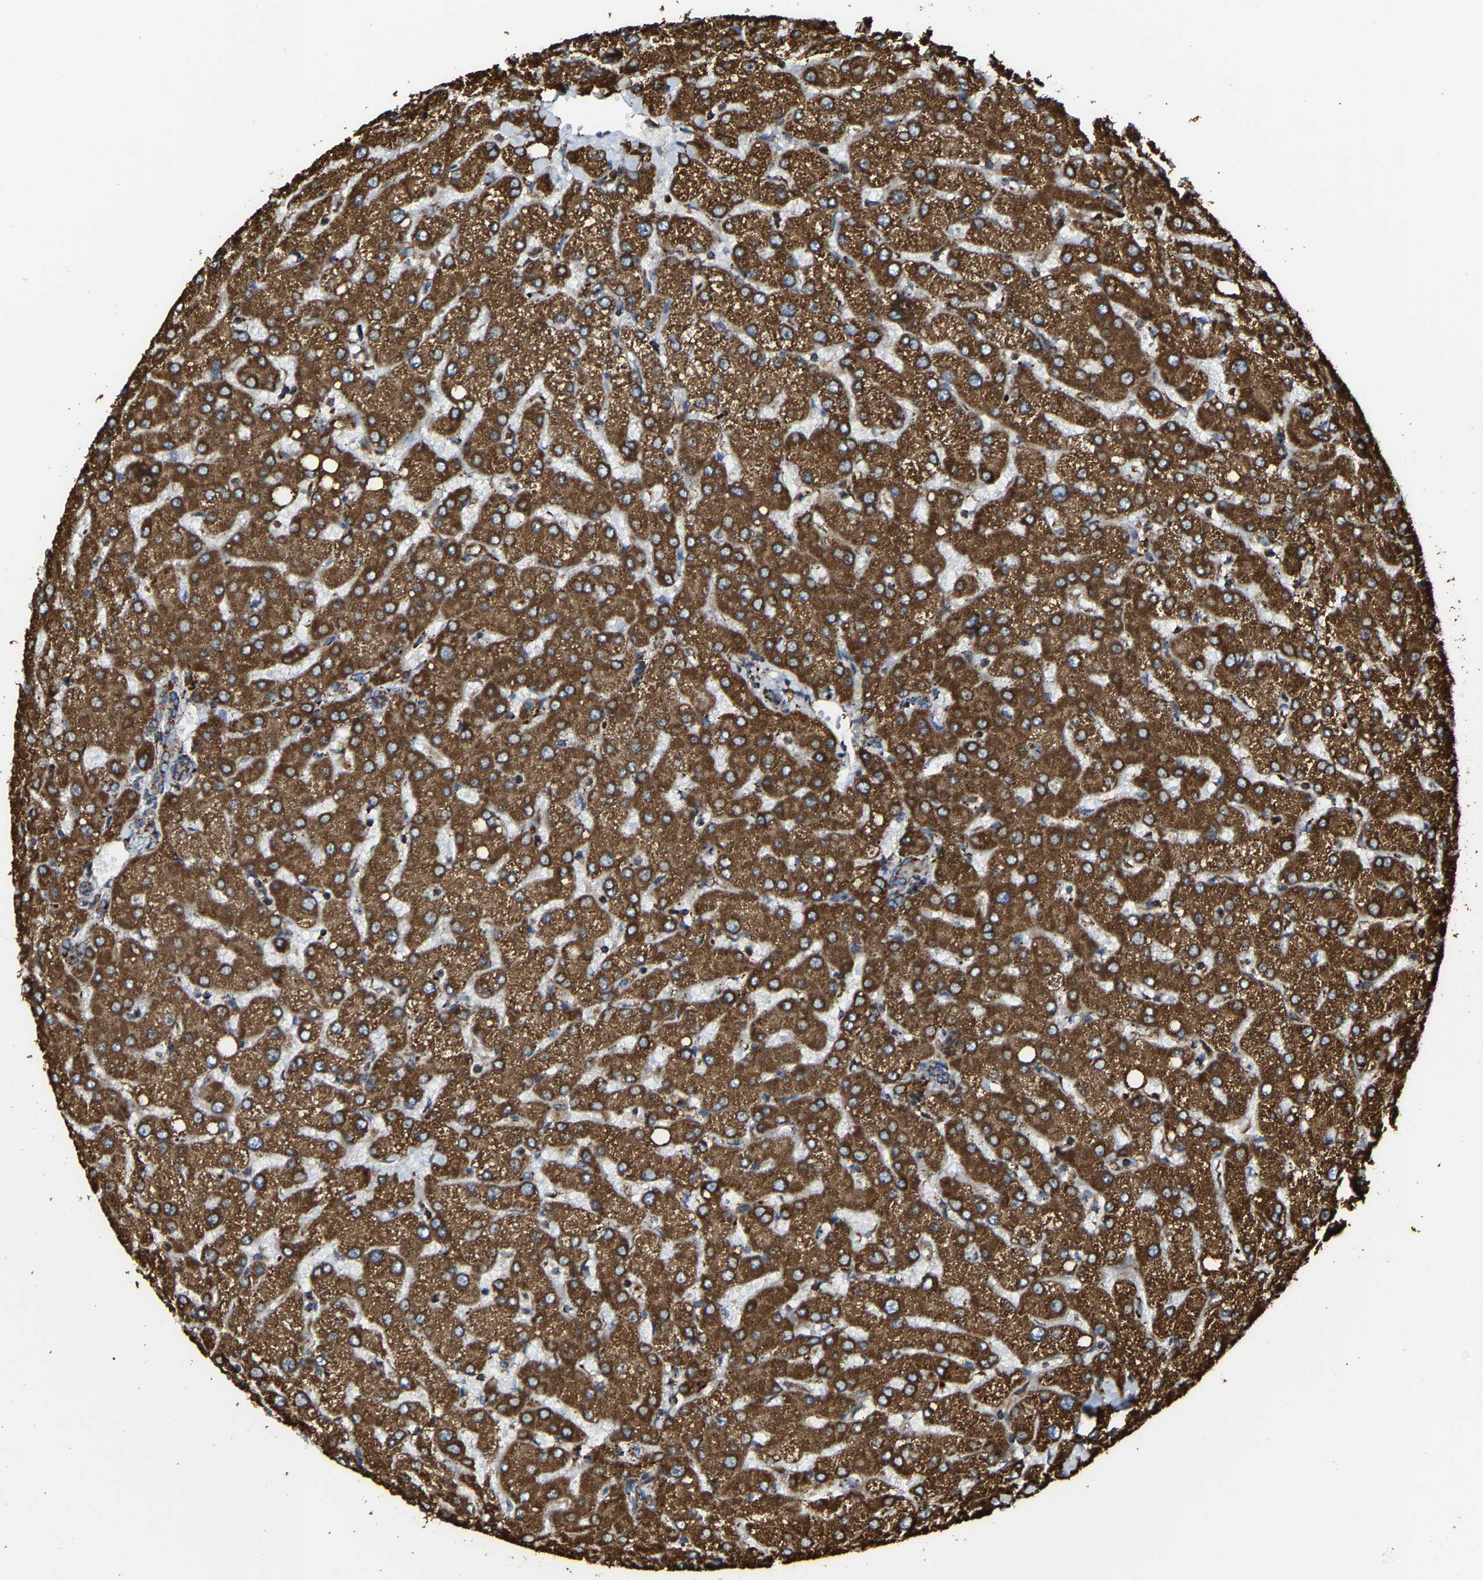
{"staining": {"intensity": "moderate", "quantity": ">75%", "location": "cytoplasmic/membranous"}, "tissue": "liver", "cell_type": "Cholangiocytes", "image_type": "normal", "snomed": [{"axis": "morphology", "description": "Normal tissue, NOS"}, {"axis": "topography", "description": "Liver"}], "caption": "Approximately >75% of cholangiocytes in benign liver show moderate cytoplasmic/membranous protein staining as visualized by brown immunohistochemical staining.", "gene": "NDUFV3", "patient": {"sex": "female", "age": 54}}